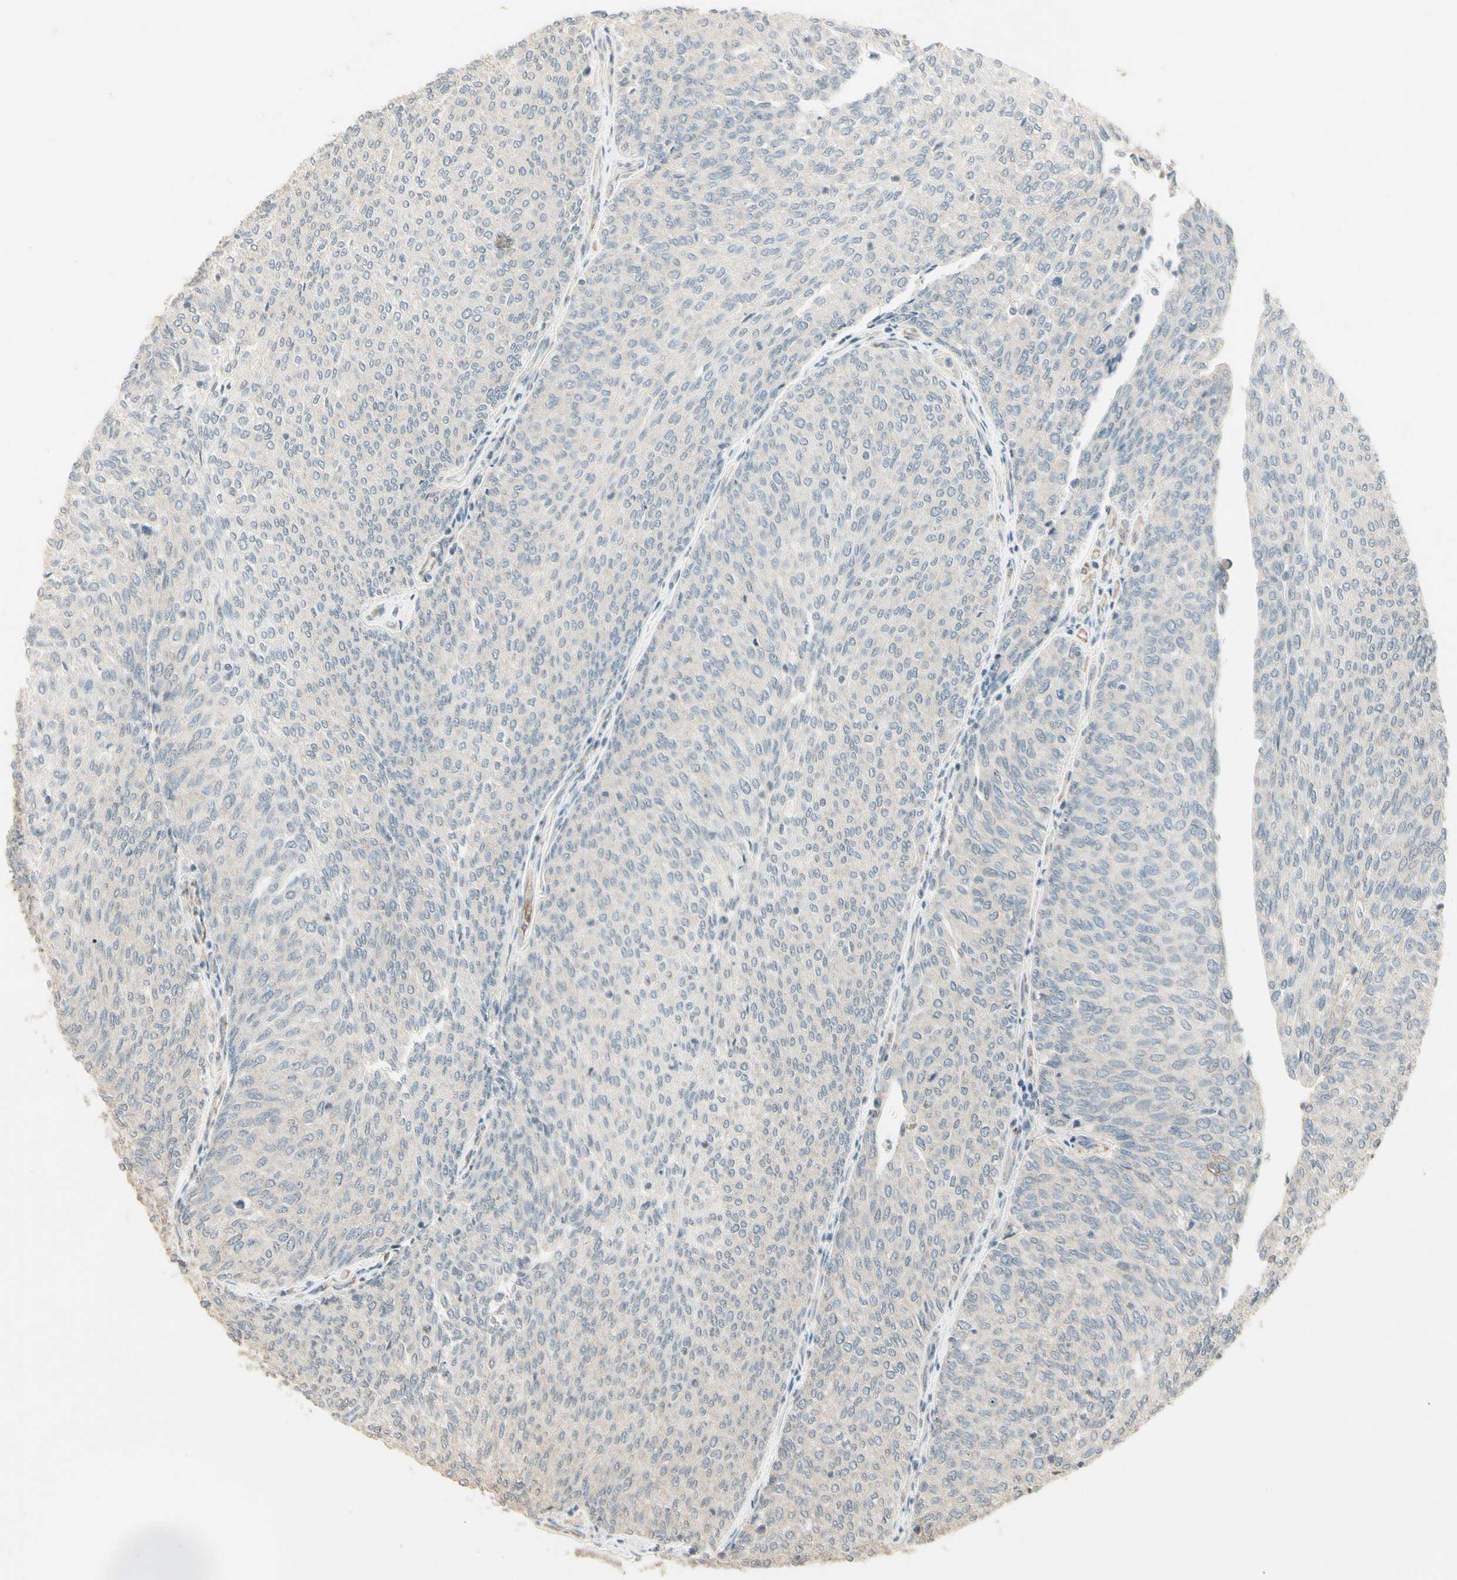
{"staining": {"intensity": "negative", "quantity": "none", "location": "none"}, "tissue": "urothelial cancer", "cell_type": "Tumor cells", "image_type": "cancer", "snomed": [{"axis": "morphology", "description": "Urothelial carcinoma, Low grade"}, {"axis": "topography", "description": "Urinary bladder"}], "caption": "Immunohistochemistry of human urothelial carcinoma (low-grade) demonstrates no staining in tumor cells. The staining was performed using DAB to visualize the protein expression in brown, while the nuclei were stained in blue with hematoxylin (Magnification: 20x).", "gene": "RNF180", "patient": {"sex": "female", "age": 79}}